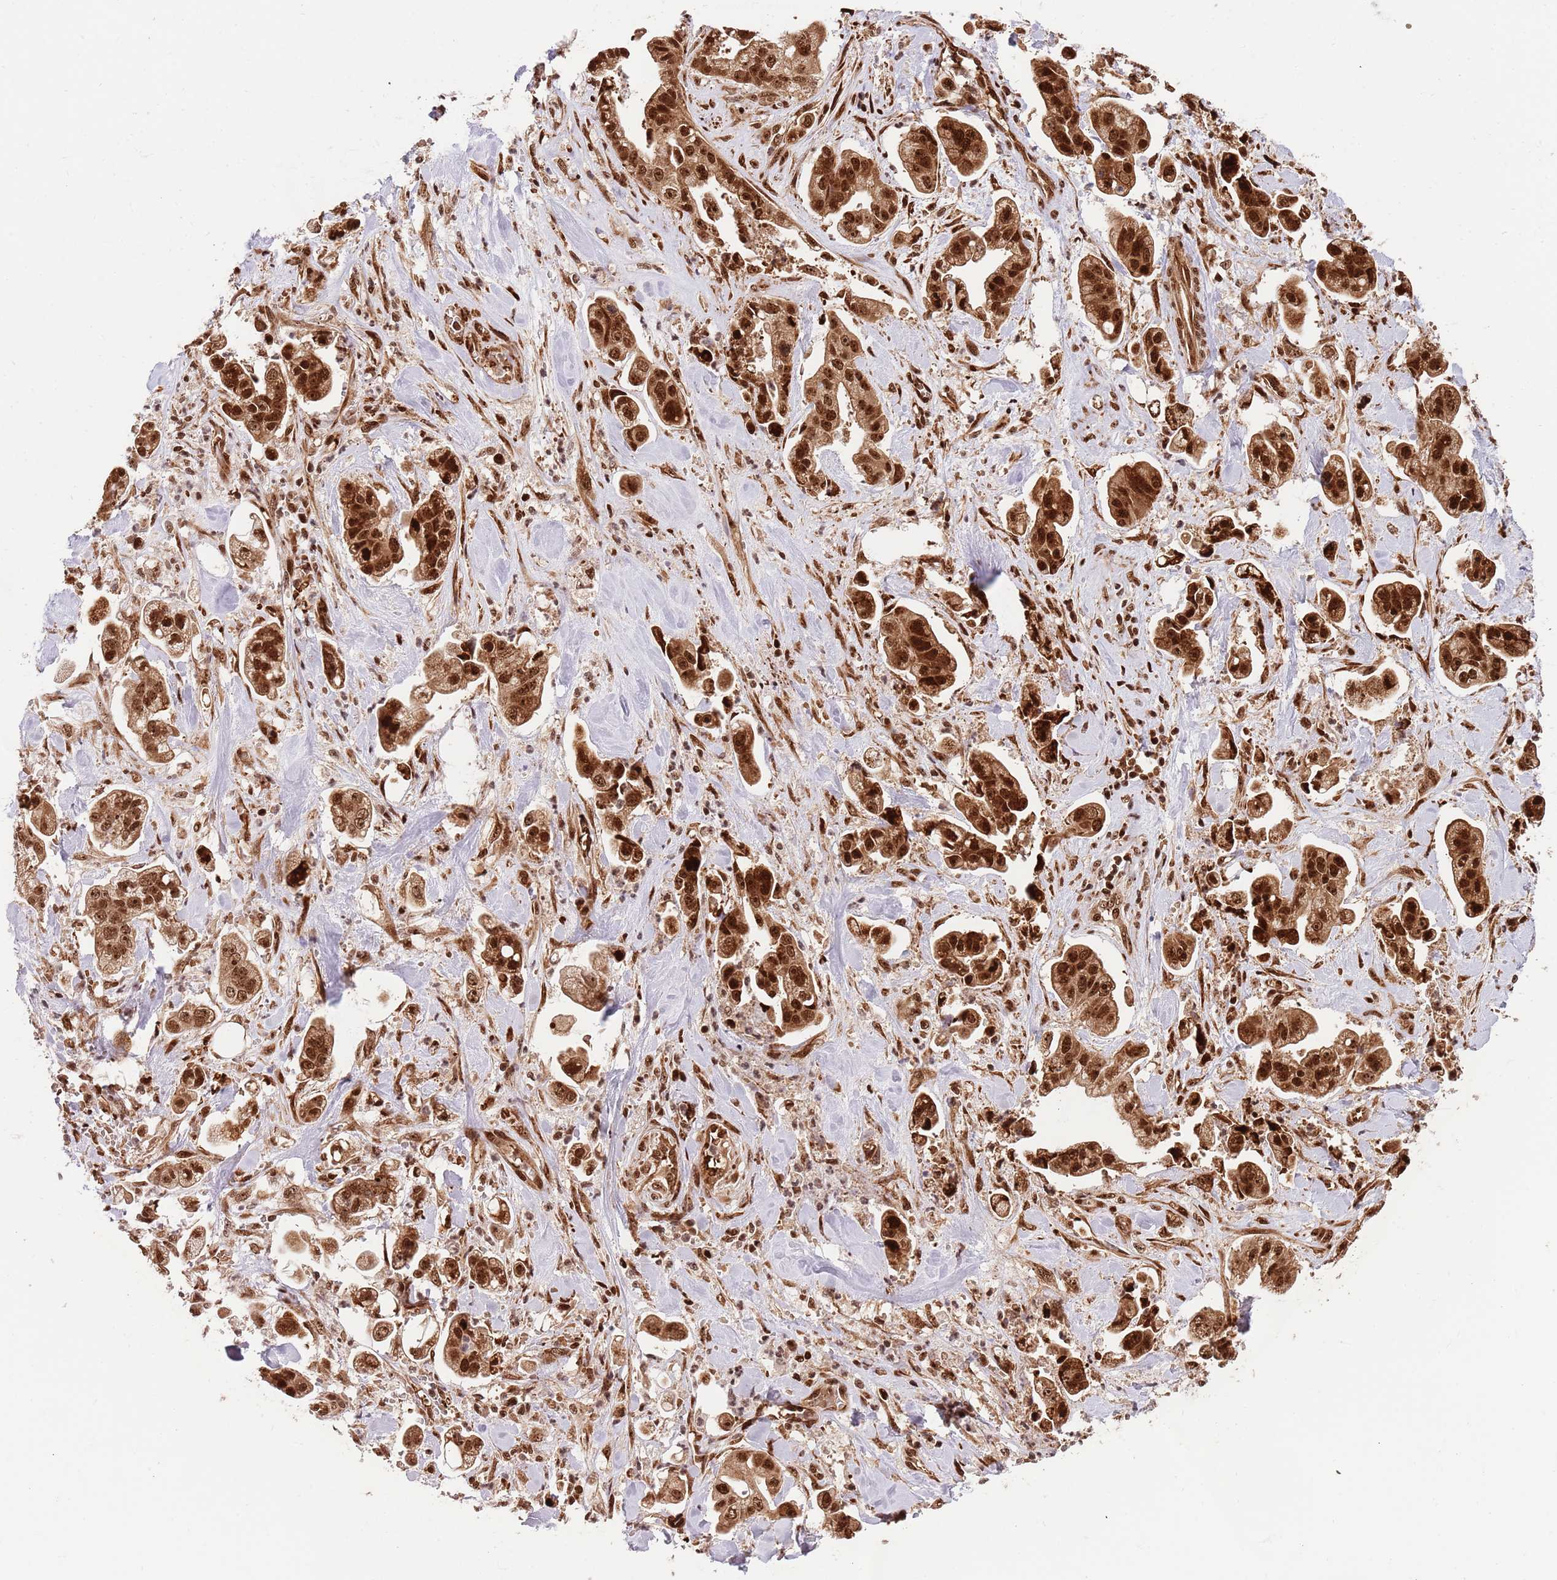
{"staining": {"intensity": "strong", "quantity": ">75%", "location": "cytoplasmic/membranous,nuclear"}, "tissue": "stomach cancer", "cell_type": "Tumor cells", "image_type": "cancer", "snomed": [{"axis": "morphology", "description": "Adenocarcinoma, NOS"}, {"axis": "topography", "description": "Stomach"}], "caption": "Human stomach cancer (adenocarcinoma) stained with a protein marker displays strong staining in tumor cells.", "gene": "RIF1", "patient": {"sex": "male", "age": 62}}